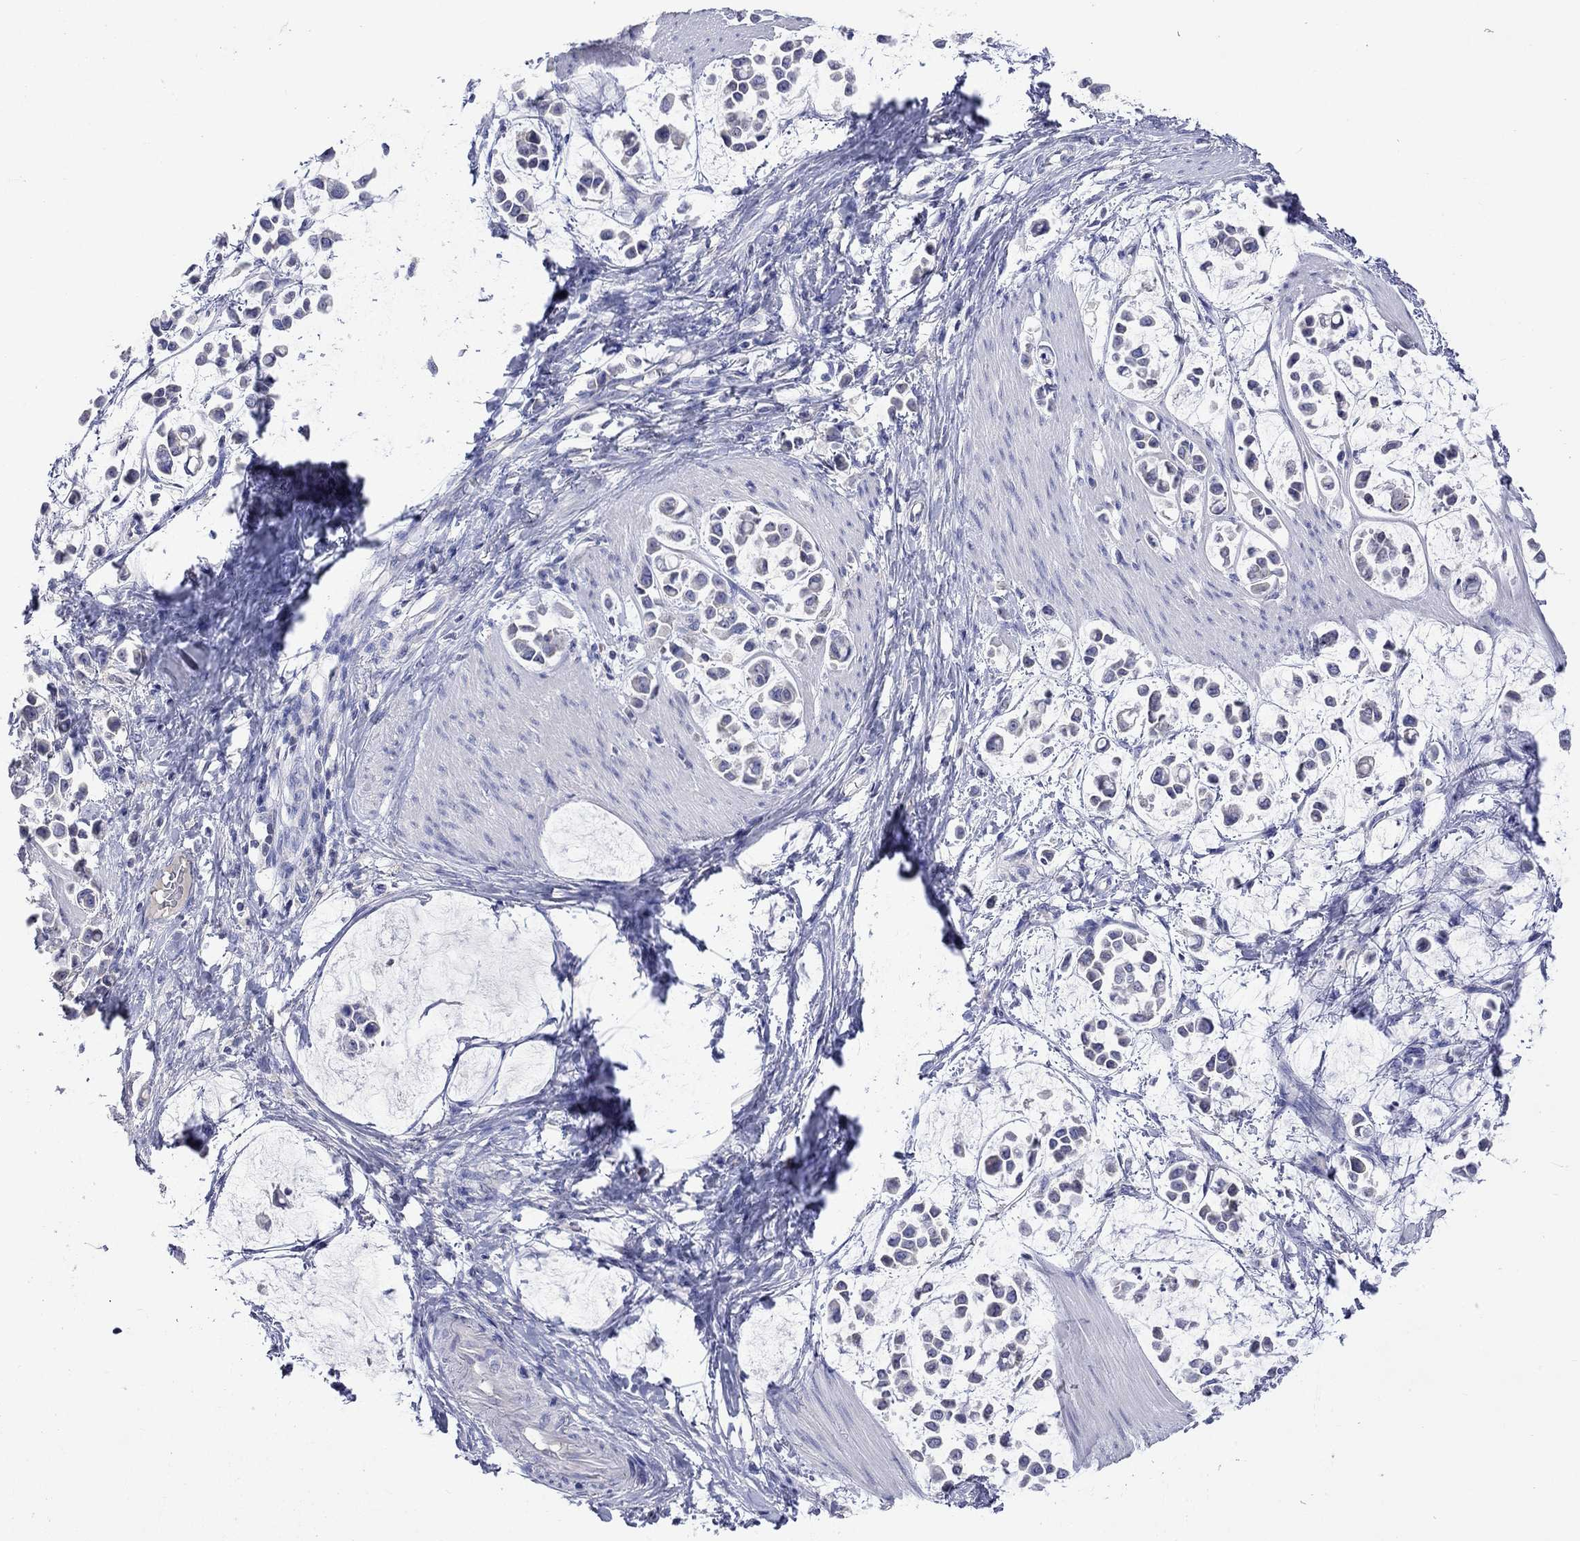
{"staining": {"intensity": "negative", "quantity": "none", "location": "none"}, "tissue": "stomach cancer", "cell_type": "Tumor cells", "image_type": "cancer", "snomed": [{"axis": "morphology", "description": "Adenocarcinoma, NOS"}, {"axis": "topography", "description": "Stomach"}], "caption": "DAB (3,3'-diaminobenzidine) immunohistochemical staining of stomach cancer (adenocarcinoma) demonstrates no significant staining in tumor cells.", "gene": "LRFN4", "patient": {"sex": "male", "age": 82}}